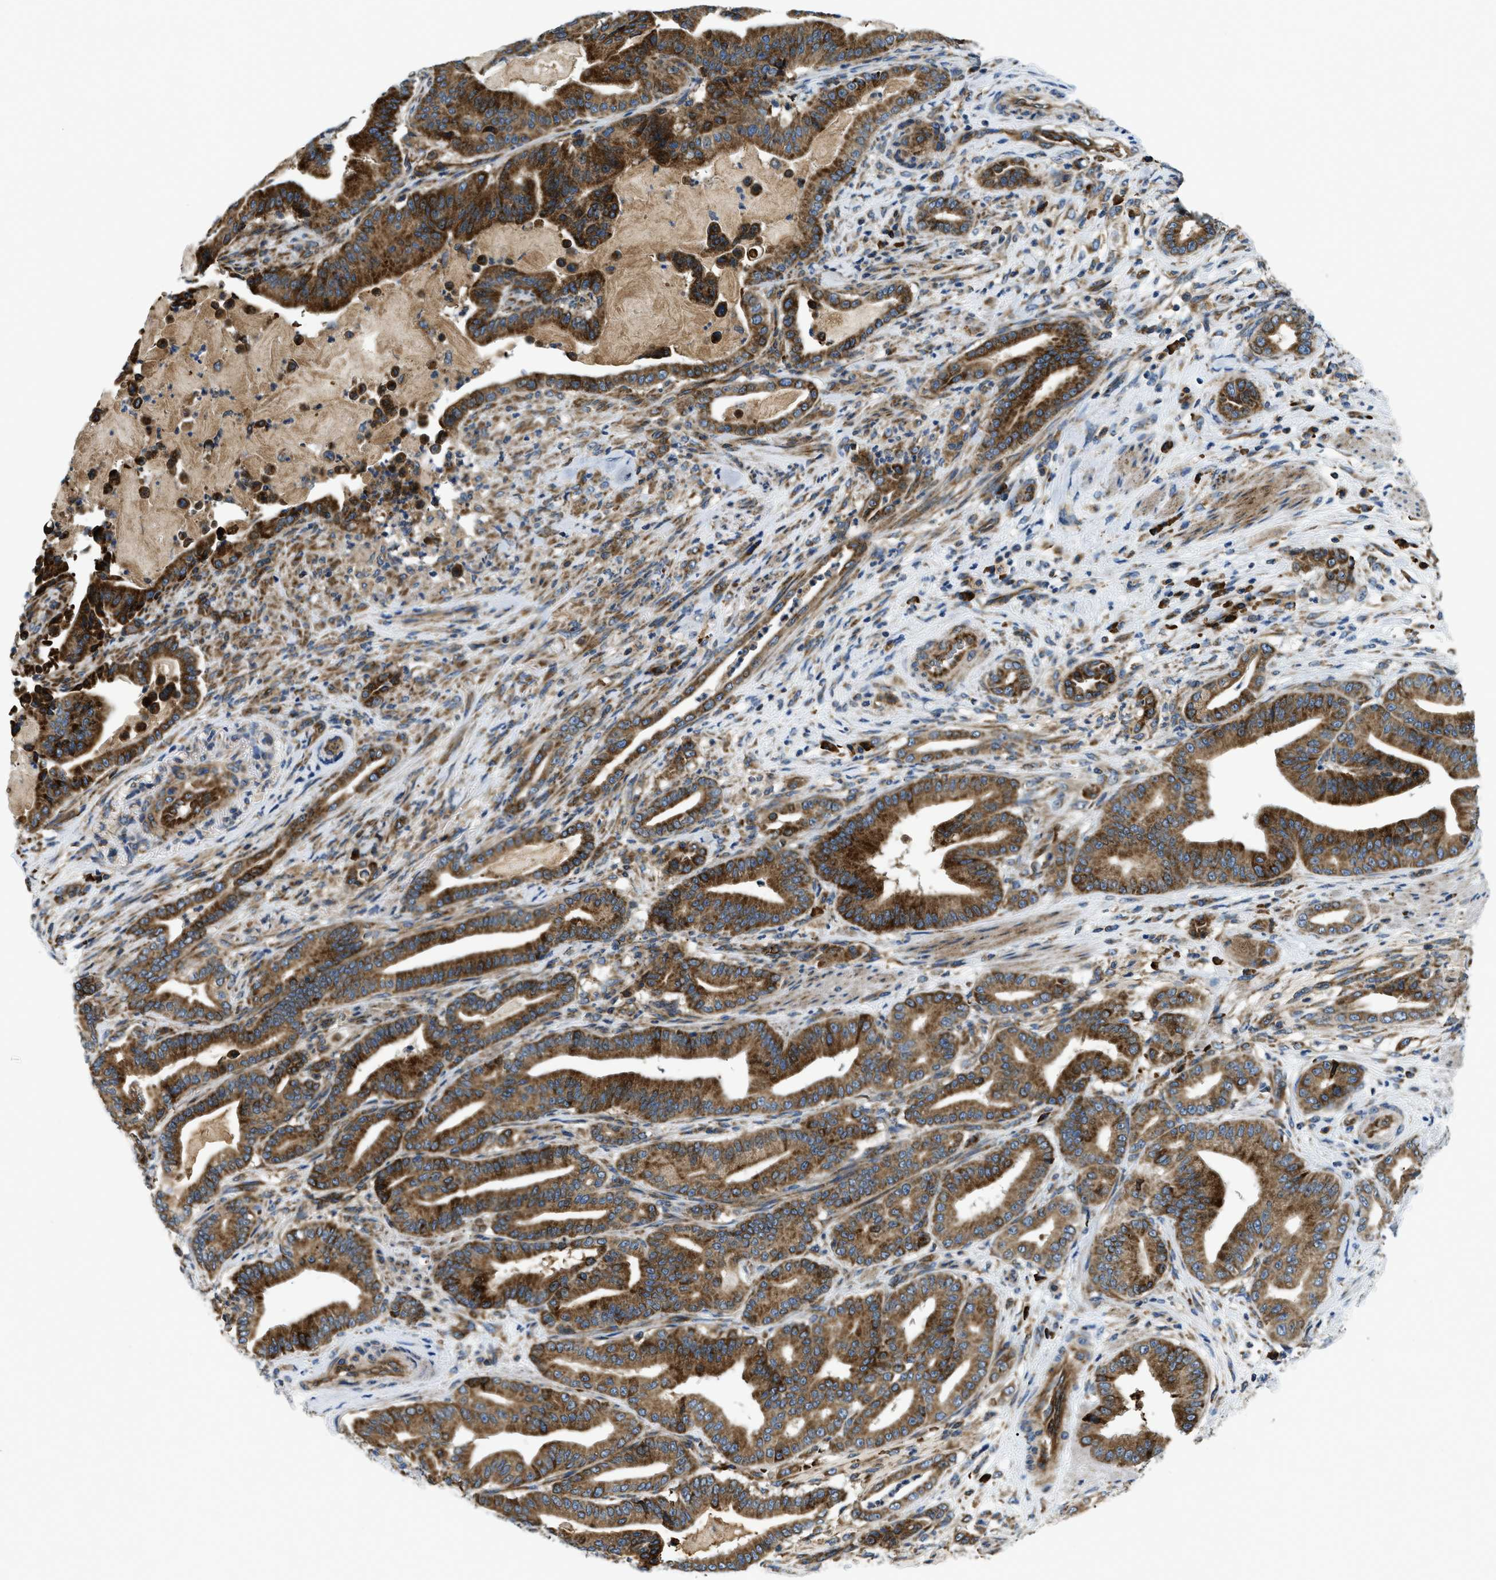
{"staining": {"intensity": "strong", "quantity": ">75%", "location": "cytoplasmic/membranous"}, "tissue": "pancreatic cancer", "cell_type": "Tumor cells", "image_type": "cancer", "snomed": [{"axis": "morphology", "description": "Normal tissue, NOS"}, {"axis": "morphology", "description": "Adenocarcinoma, NOS"}, {"axis": "topography", "description": "Pancreas"}], "caption": "This photomicrograph displays adenocarcinoma (pancreatic) stained with immunohistochemistry to label a protein in brown. The cytoplasmic/membranous of tumor cells show strong positivity for the protein. Nuclei are counter-stained blue.", "gene": "CSPG4", "patient": {"sex": "male", "age": 63}}